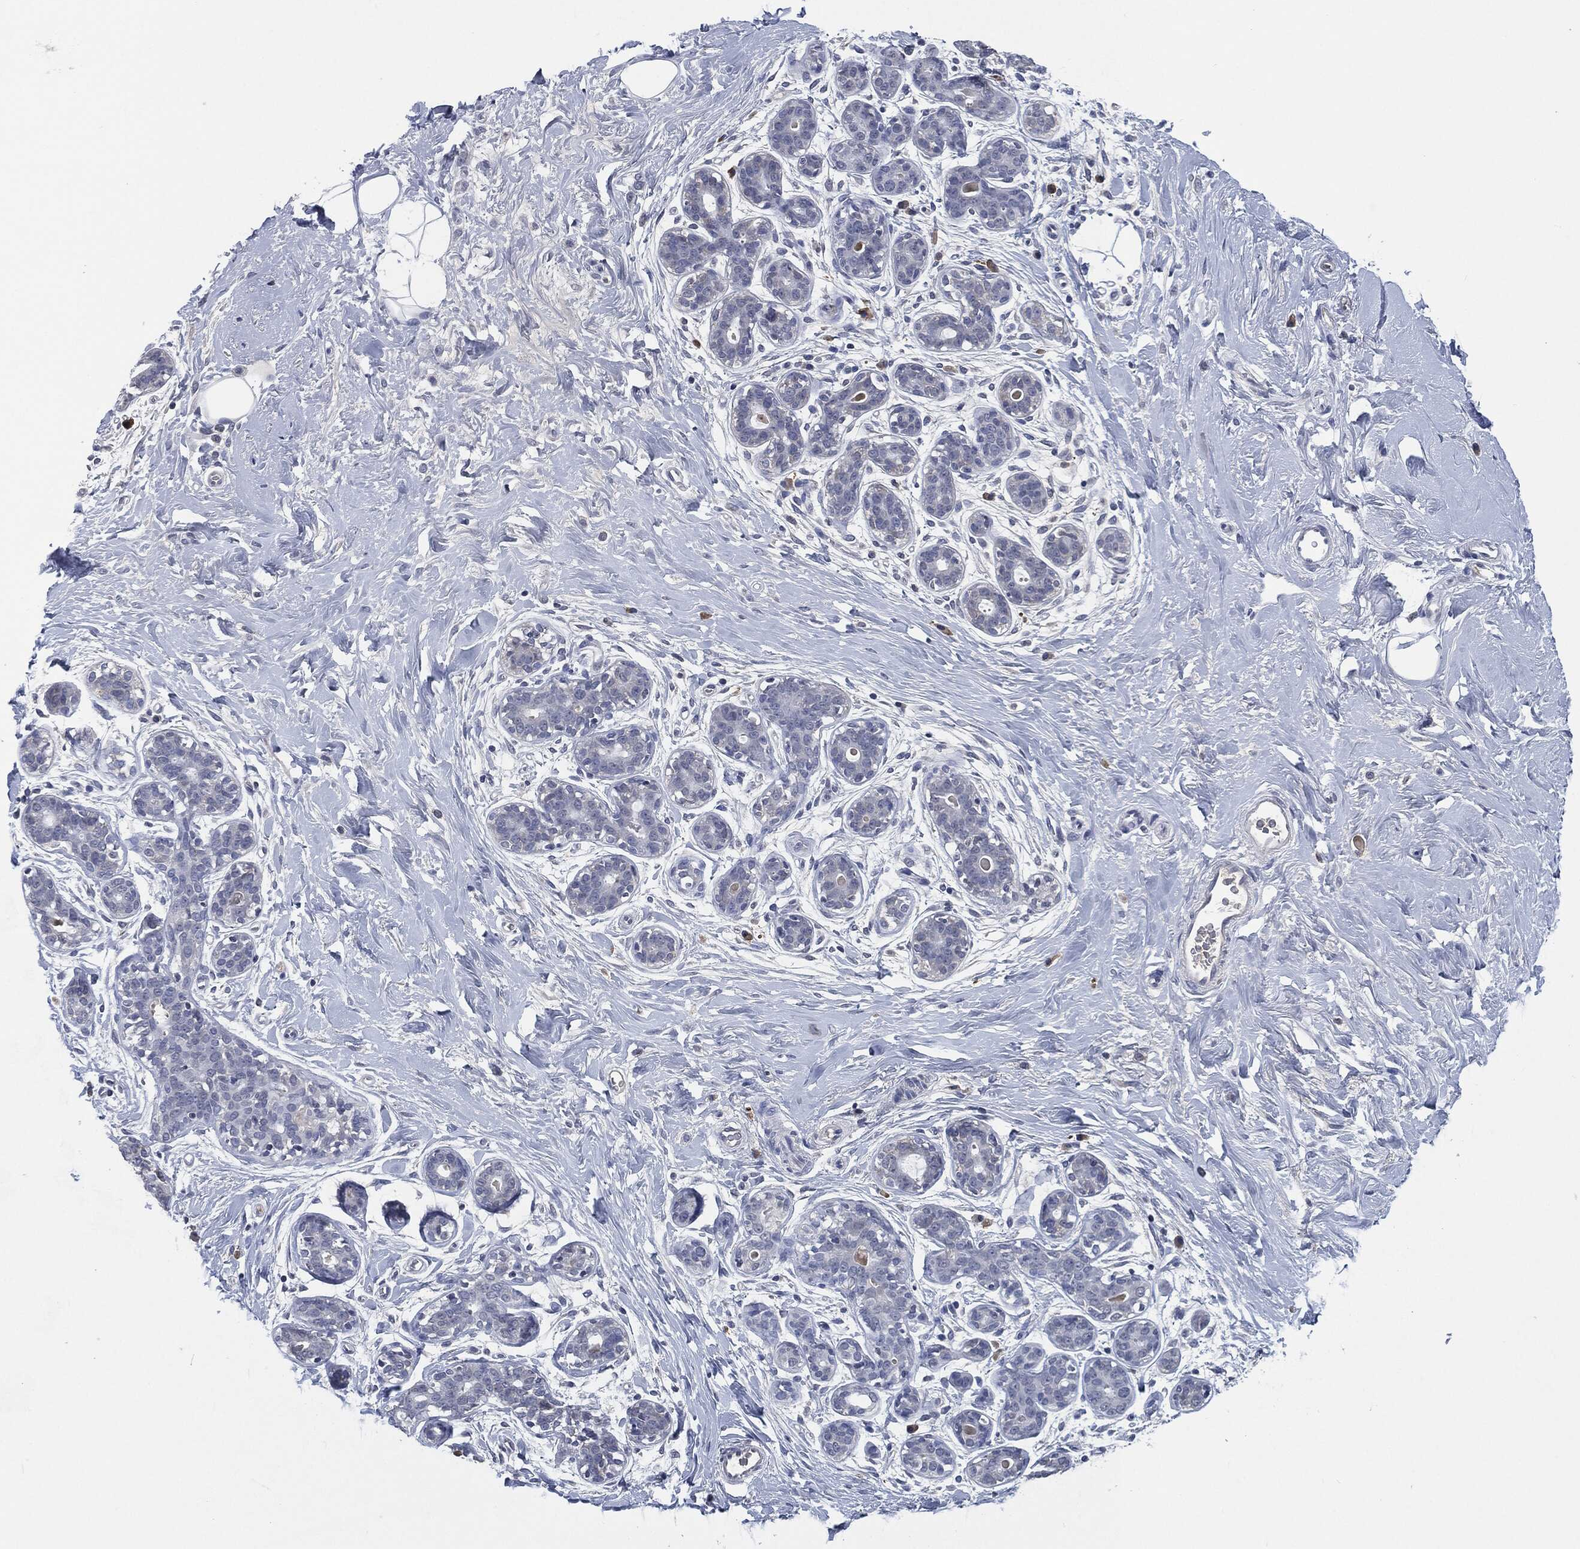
{"staining": {"intensity": "negative", "quantity": "none", "location": "none"}, "tissue": "breast", "cell_type": "Adipocytes", "image_type": "normal", "snomed": [{"axis": "morphology", "description": "Normal tissue, NOS"}, {"axis": "topography", "description": "Breast"}], "caption": "Photomicrograph shows no significant protein positivity in adipocytes of unremarkable breast. The staining was performed using DAB to visualize the protein expression in brown, while the nuclei were stained in blue with hematoxylin (Magnification: 20x).", "gene": "IL2RG", "patient": {"sex": "female", "age": 43}}